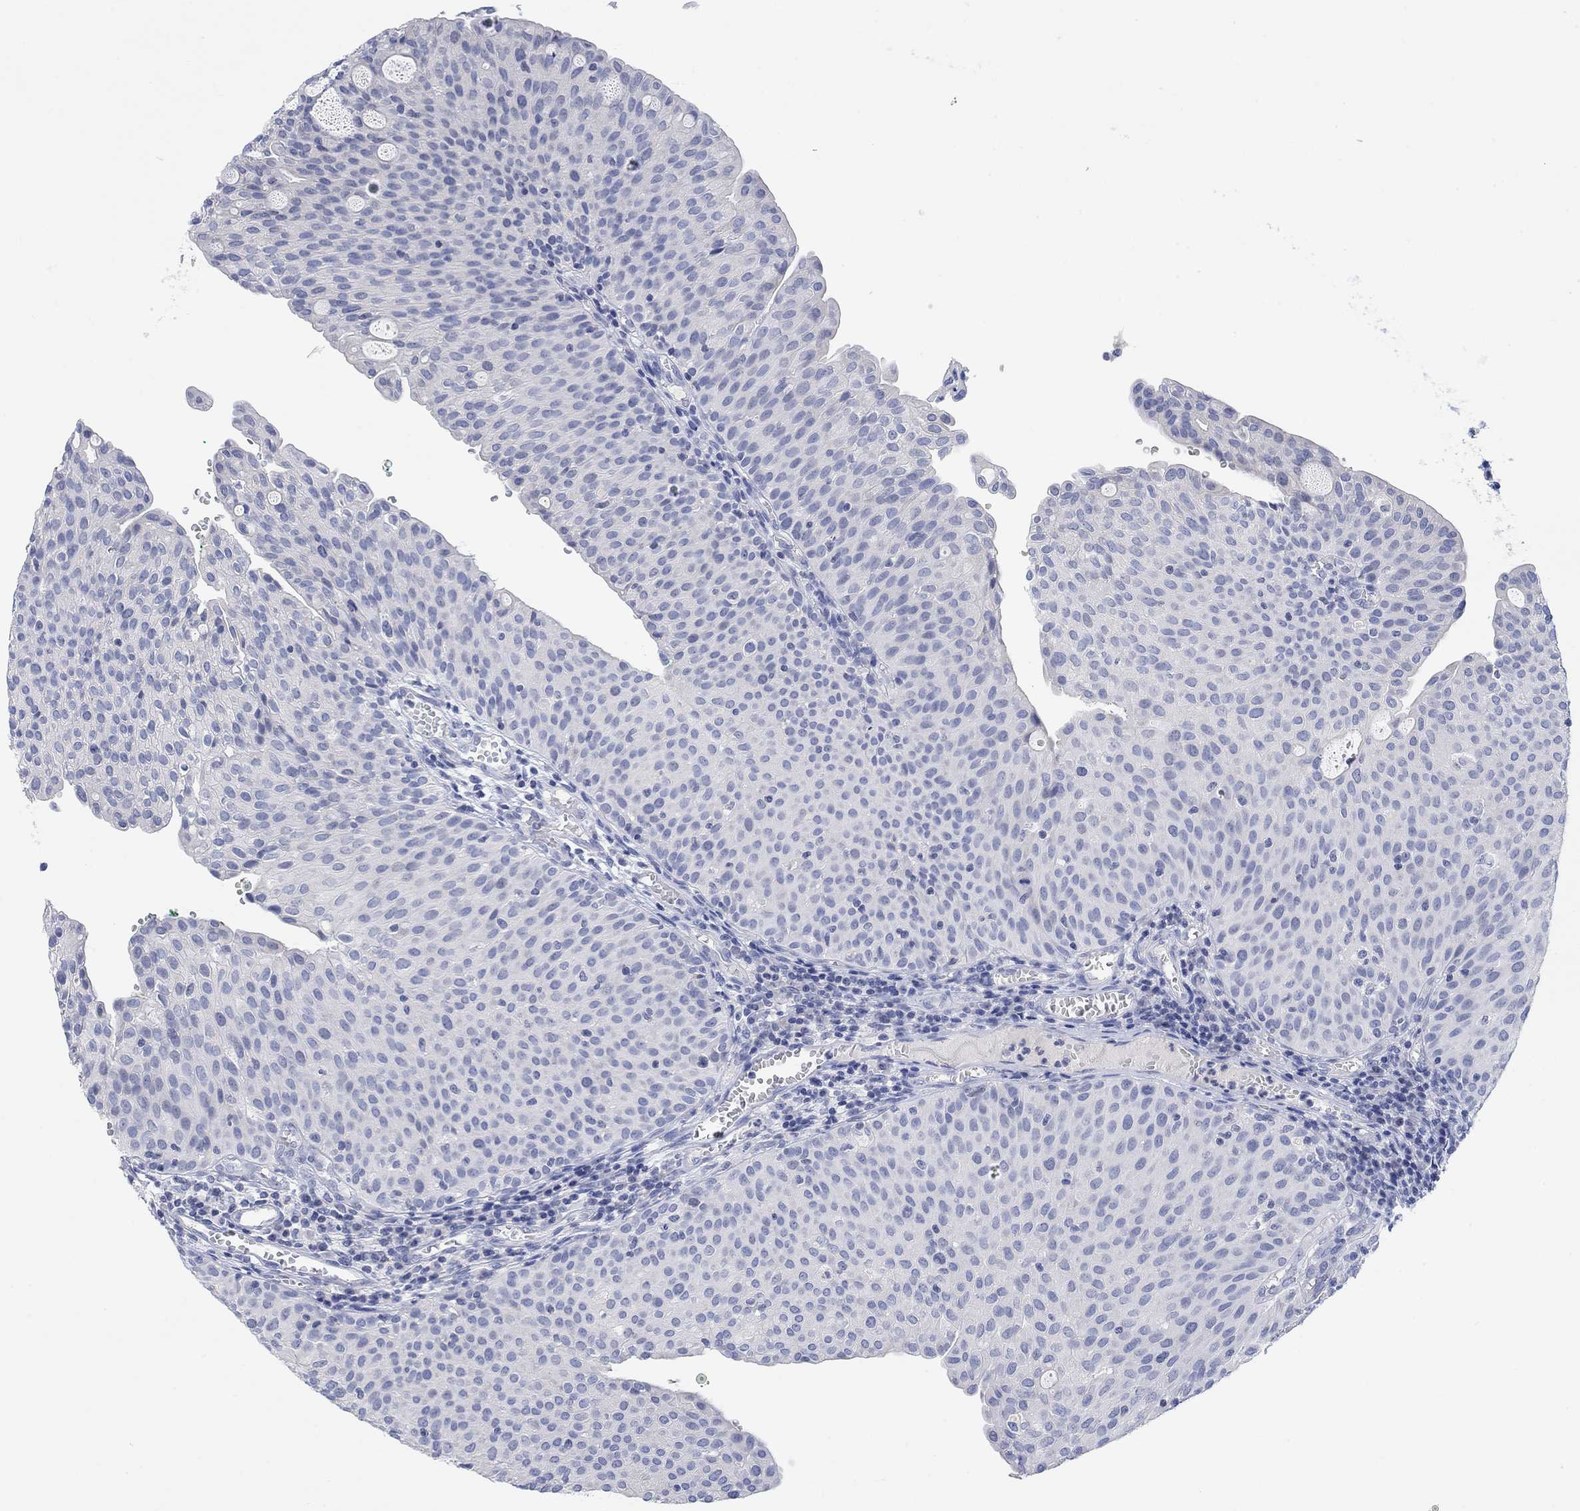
{"staining": {"intensity": "negative", "quantity": "none", "location": "none"}, "tissue": "urothelial cancer", "cell_type": "Tumor cells", "image_type": "cancer", "snomed": [{"axis": "morphology", "description": "Urothelial carcinoma, Low grade"}, {"axis": "topography", "description": "Urinary bladder"}], "caption": "DAB (3,3'-diaminobenzidine) immunohistochemical staining of human urothelial cancer exhibits no significant staining in tumor cells.", "gene": "ATP6V1E2", "patient": {"sex": "male", "age": 54}}